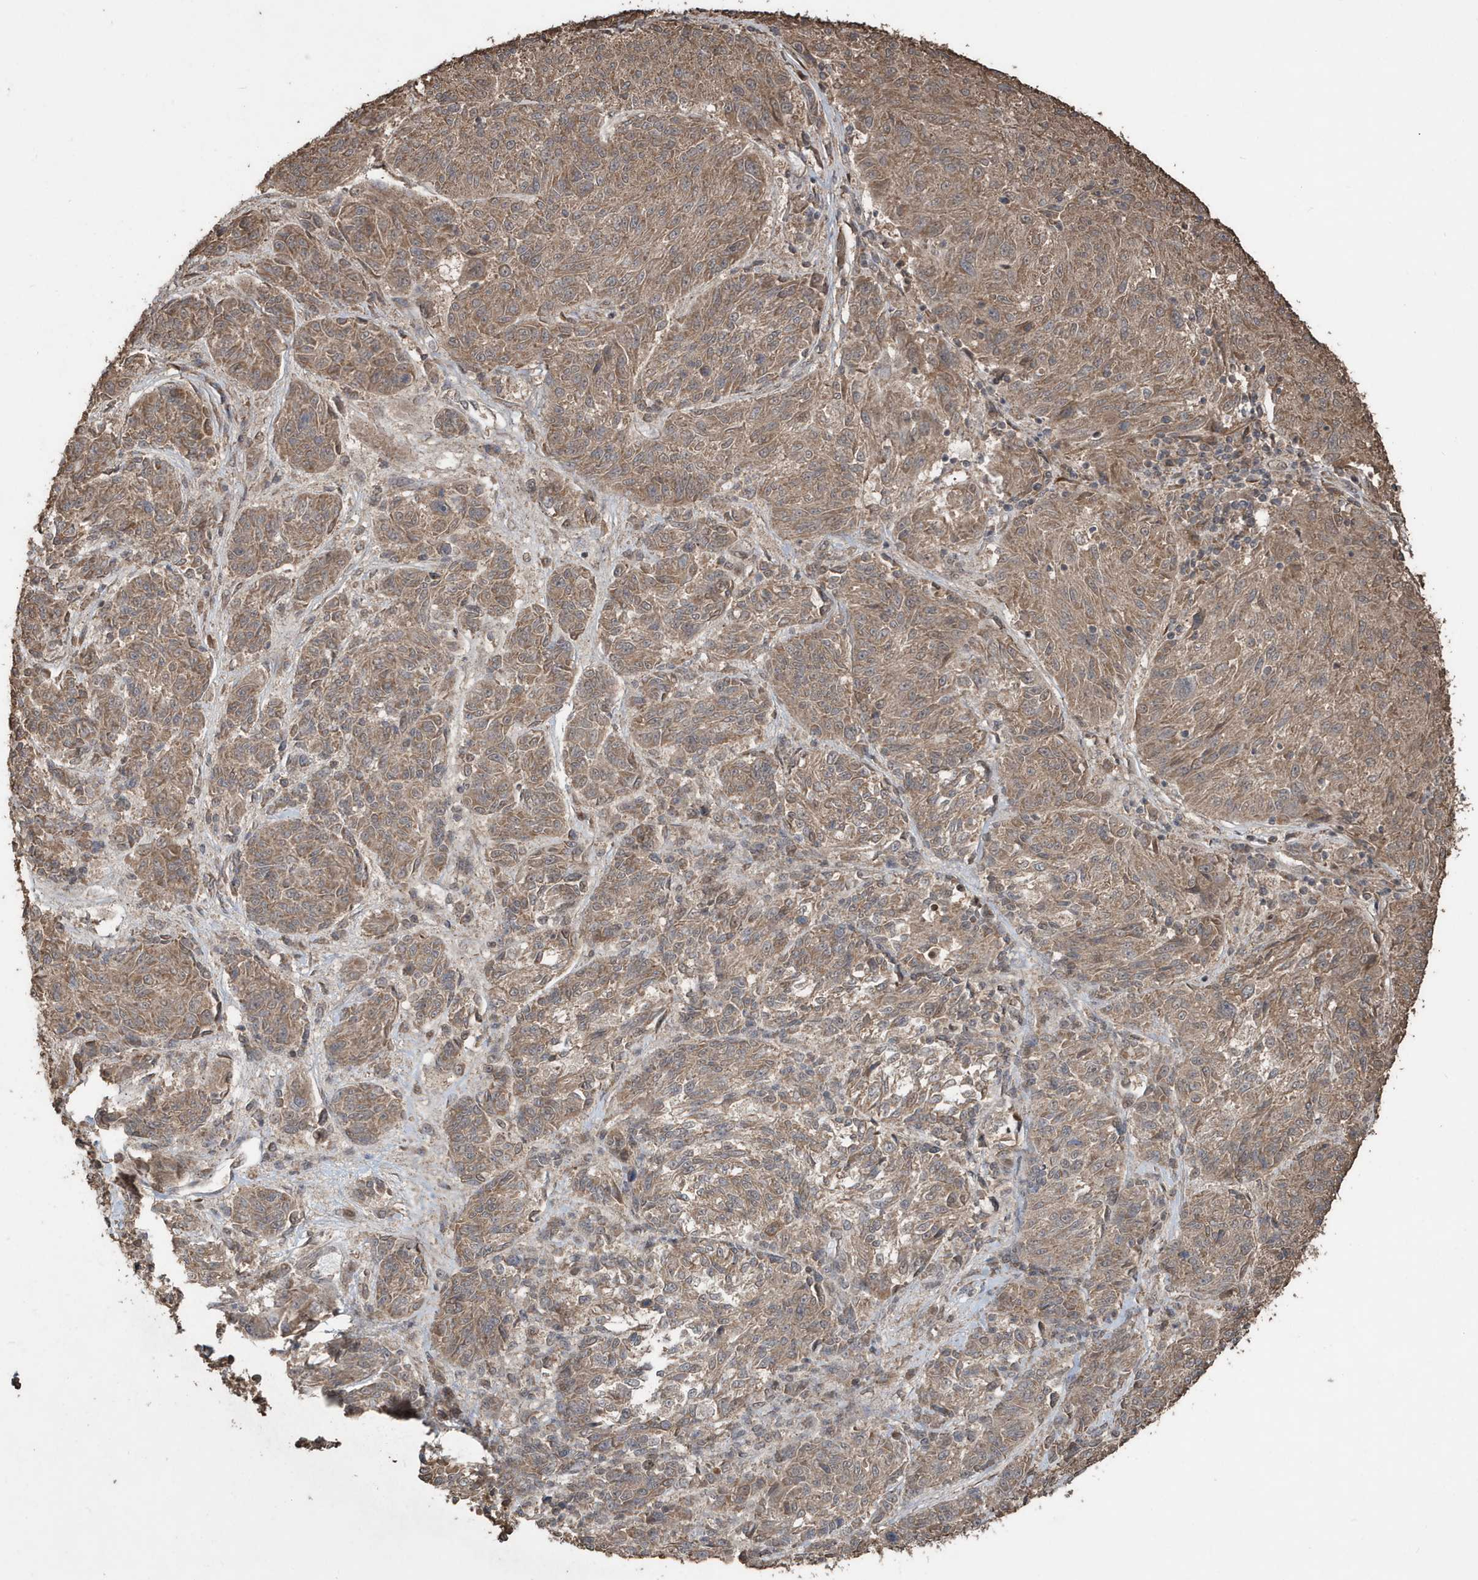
{"staining": {"intensity": "moderate", "quantity": ">75%", "location": "cytoplasmic/membranous"}, "tissue": "melanoma", "cell_type": "Tumor cells", "image_type": "cancer", "snomed": [{"axis": "morphology", "description": "Malignant melanoma, NOS"}, {"axis": "topography", "description": "Skin"}], "caption": "There is medium levels of moderate cytoplasmic/membranous staining in tumor cells of melanoma, as demonstrated by immunohistochemical staining (brown color).", "gene": "PAXBP1", "patient": {"sex": "male", "age": 53}}